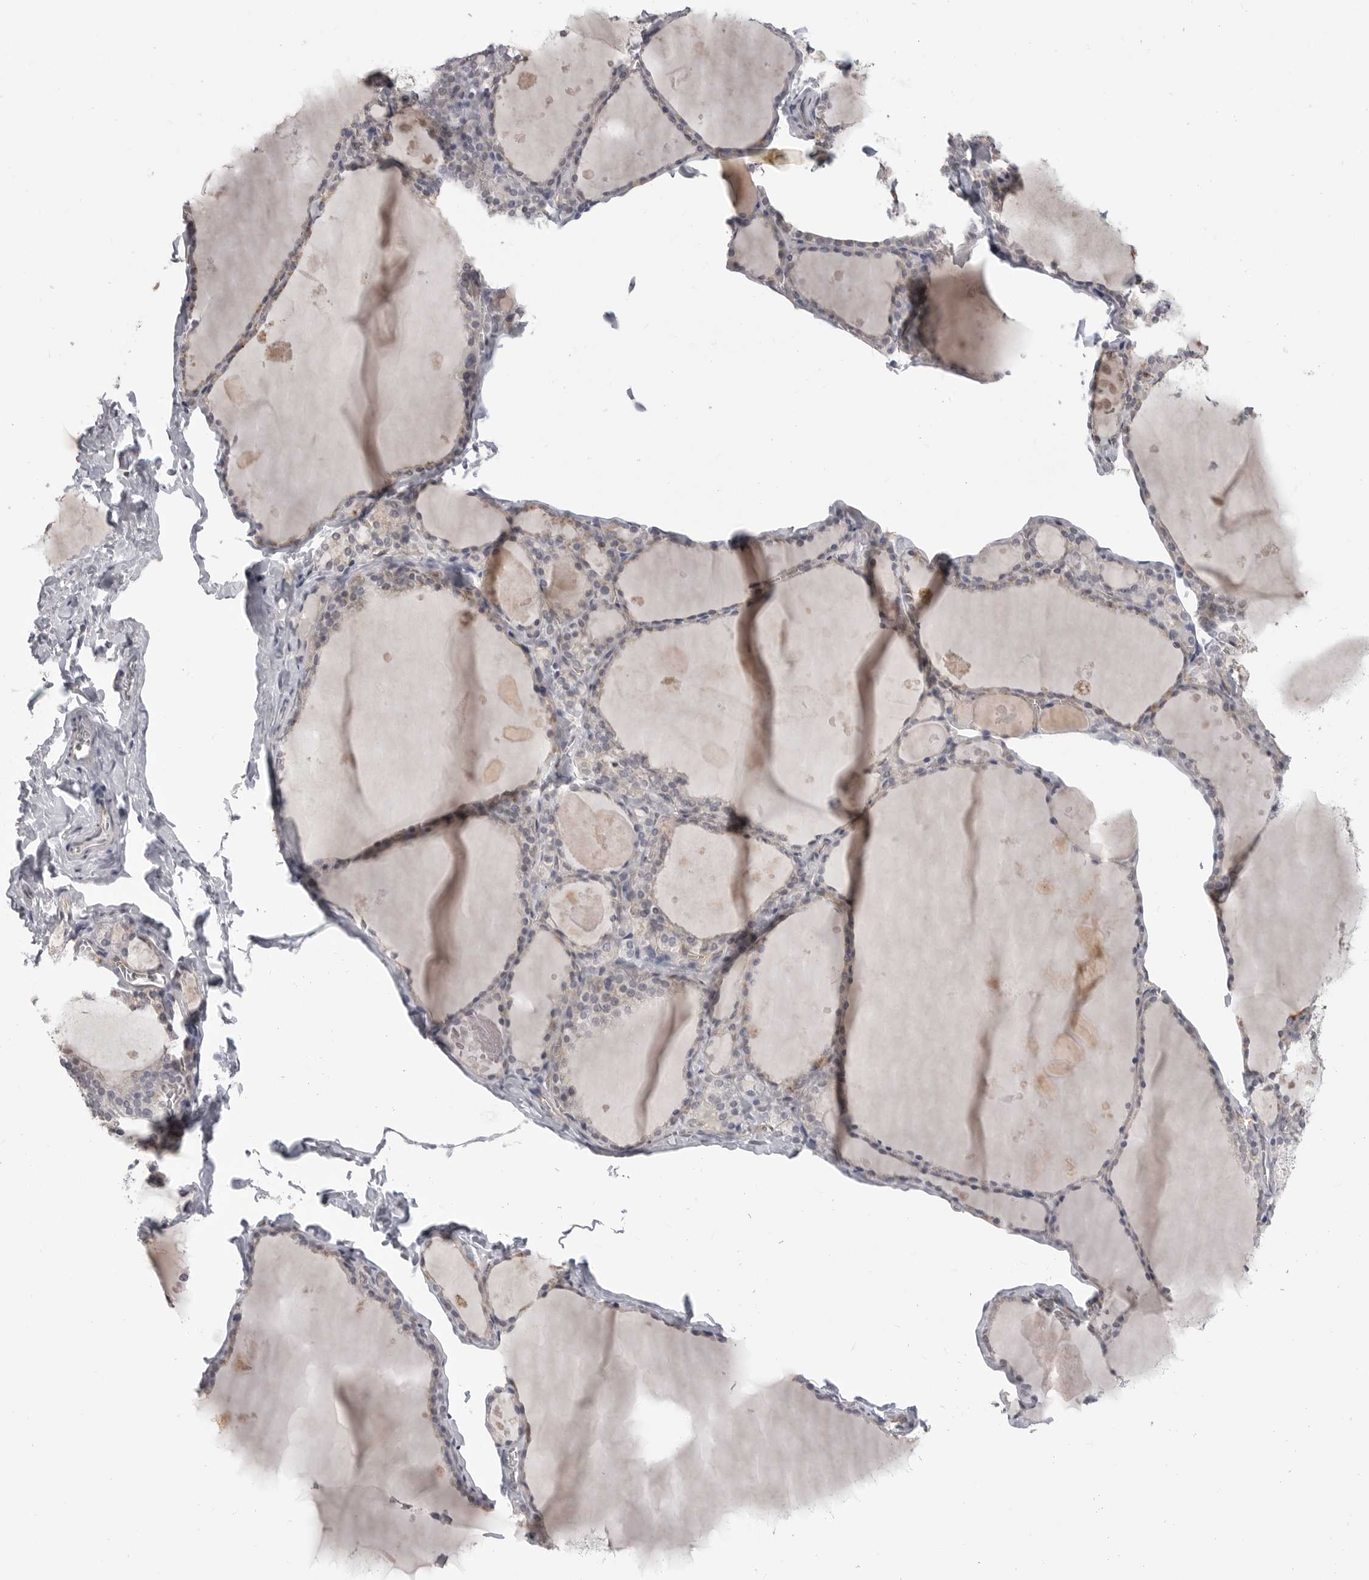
{"staining": {"intensity": "weak", "quantity": "<25%", "location": "cytoplasmic/membranous"}, "tissue": "thyroid gland", "cell_type": "Glandular cells", "image_type": "normal", "snomed": [{"axis": "morphology", "description": "Normal tissue, NOS"}, {"axis": "topography", "description": "Thyroid gland"}], "caption": "Glandular cells show no significant staining in unremarkable thyroid gland. The staining is performed using DAB (3,3'-diaminobenzidine) brown chromogen with nuclei counter-stained in using hematoxylin.", "gene": "IFNGR1", "patient": {"sex": "male", "age": 56}}